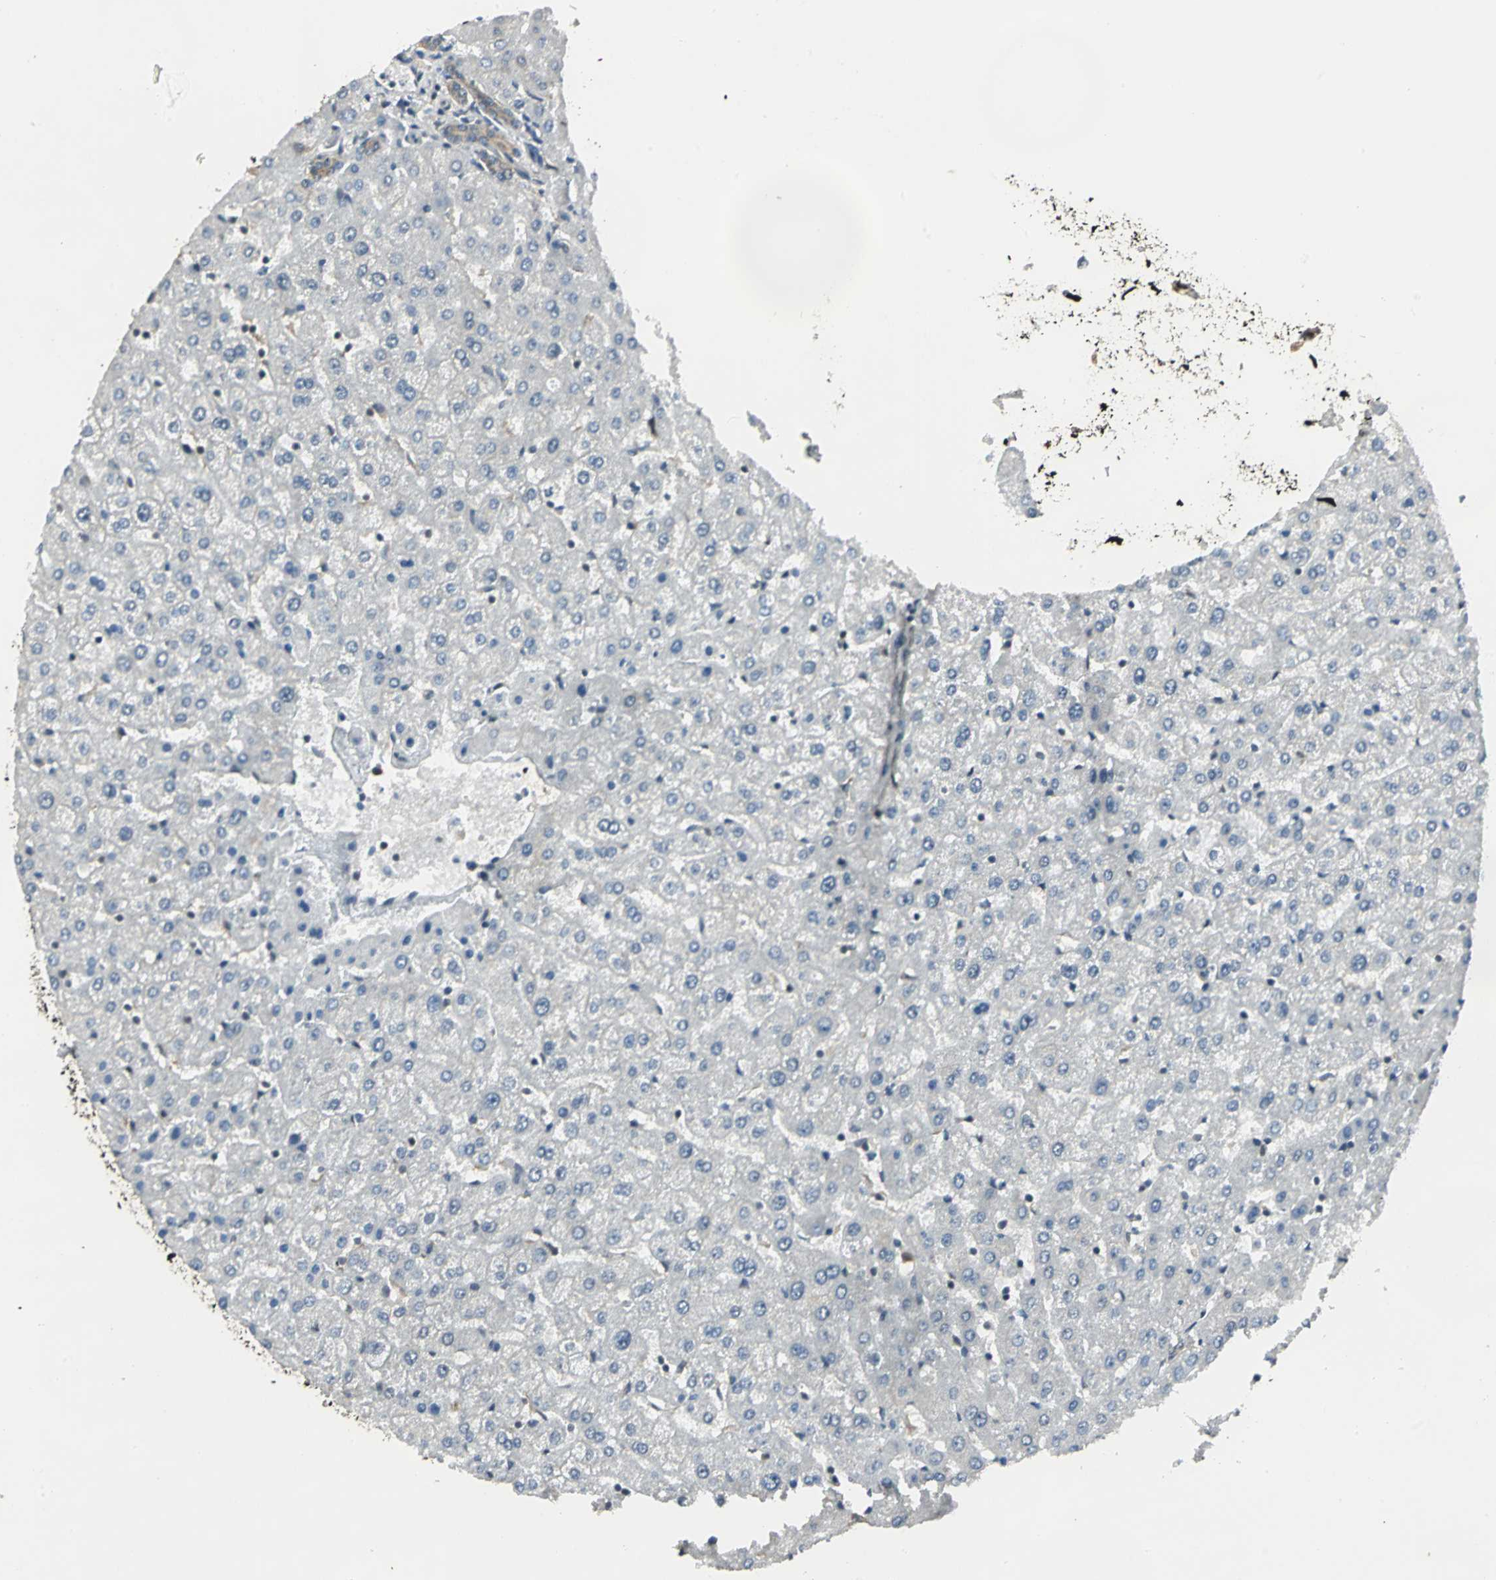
{"staining": {"intensity": "weak", "quantity": "25%-75%", "location": "cytoplasmic/membranous"}, "tissue": "liver", "cell_type": "Cholangiocytes", "image_type": "normal", "snomed": [{"axis": "morphology", "description": "Normal tissue, NOS"}, {"axis": "morphology", "description": "Fibrosis, NOS"}, {"axis": "topography", "description": "Liver"}], "caption": "Liver stained for a protein demonstrates weak cytoplasmic/membranous positivity in cholangiocytes.", "gene": "DDX5", "patient": {"sex": "female", "age": 29}}